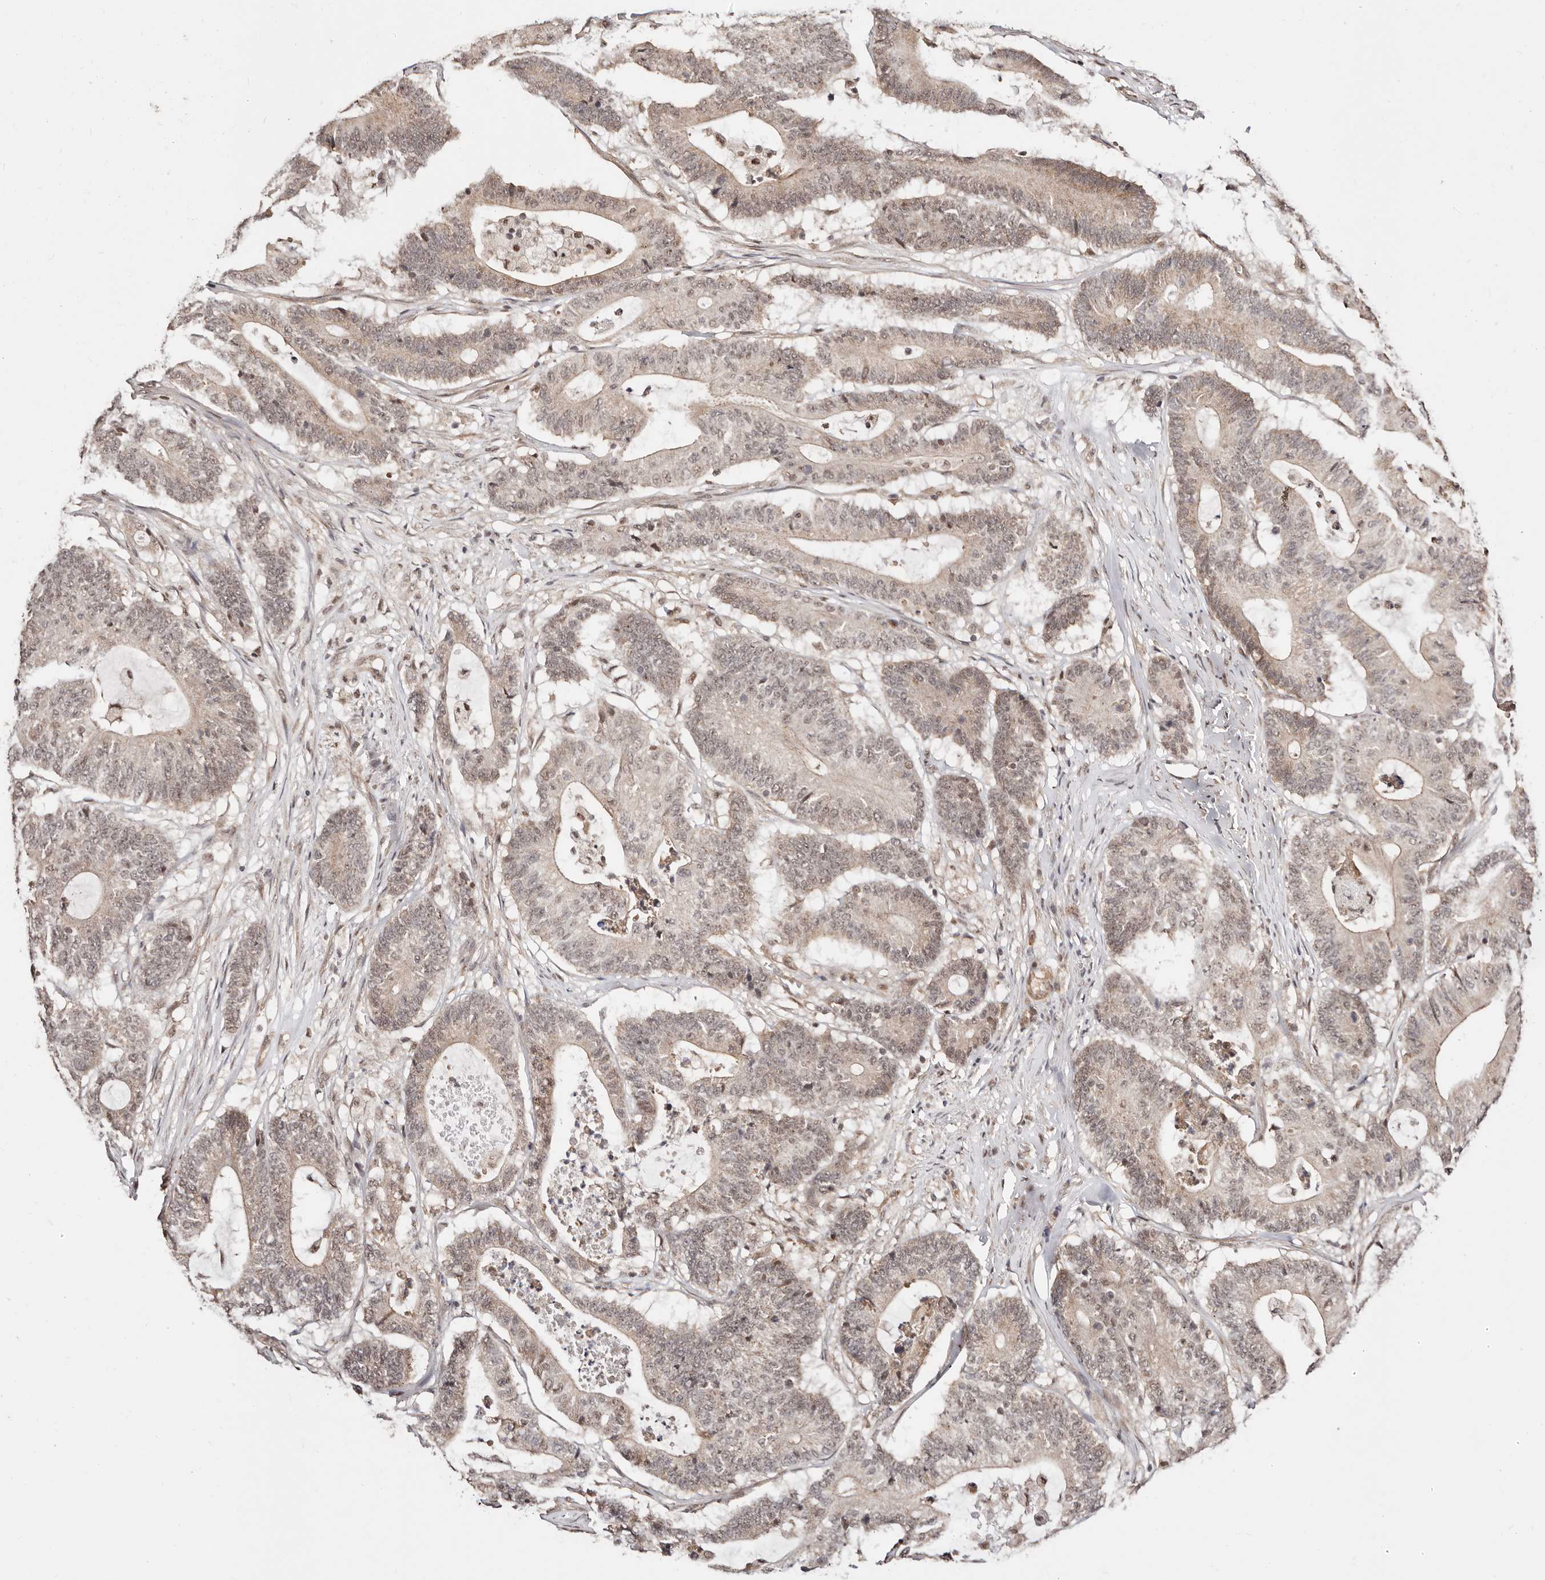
{"staining": {"intensity": "weak", "quantity": "25%-75%", "location": "nuclear"}, "tissue": "colorectal cancer", "cell_type": "Tumor cells", "image_type": "cancer", "snomed": [{"axis": "morphology", "description": "Adenocarcinoma, NOS"}, {"axis": "topography", "description": "Colon"}], "caption": "An image of human adenocarcinoma (colorectal) stained for a protein displays weak nuclear brown staining in tumor cells. Nuclei are stained in blue.", "gene": "CTNNBL1", "patient": {"sex": "female", "age": 84}}